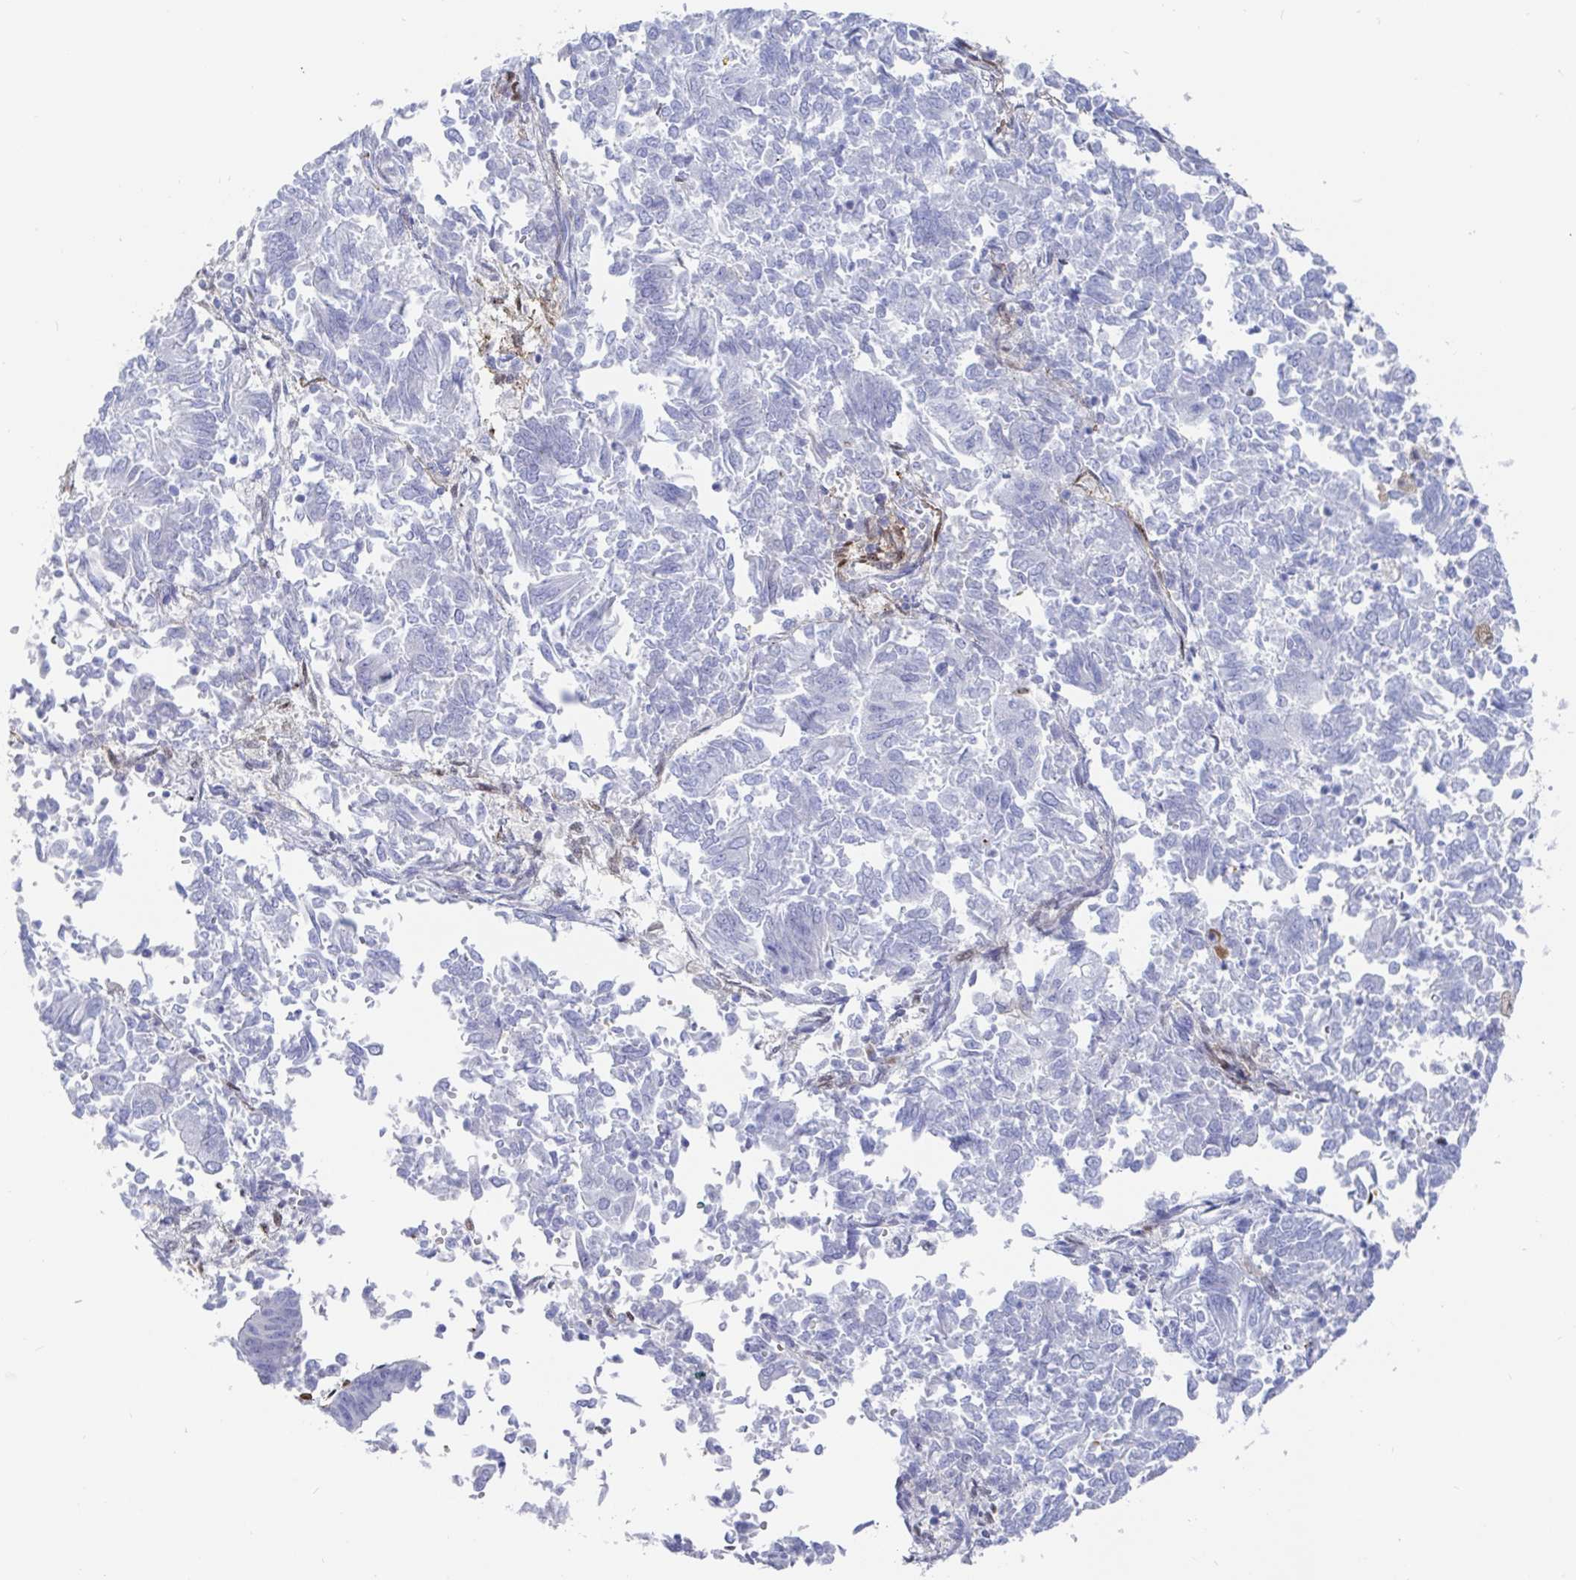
{"staining": {"intensity": "negative", "quantity": "none", "location": "none"}, "tissue": "endometrial cancer", "cell_type": "Tumor cells", "image_type": "cancer", "snomed": [{"axis": "morphology", "description": "Adenocarcinoma, NOS"}, {"axis": "topography", "description": "Endometrium"}], "caption": "The immunohistochemistry (IHC) micrograph has no significant positivity in tumor cells of endometrial cancer (adenocarcinoma) tissue.", "gene": "OR2A4", "patient": {"sex": "female", "age": 65}}